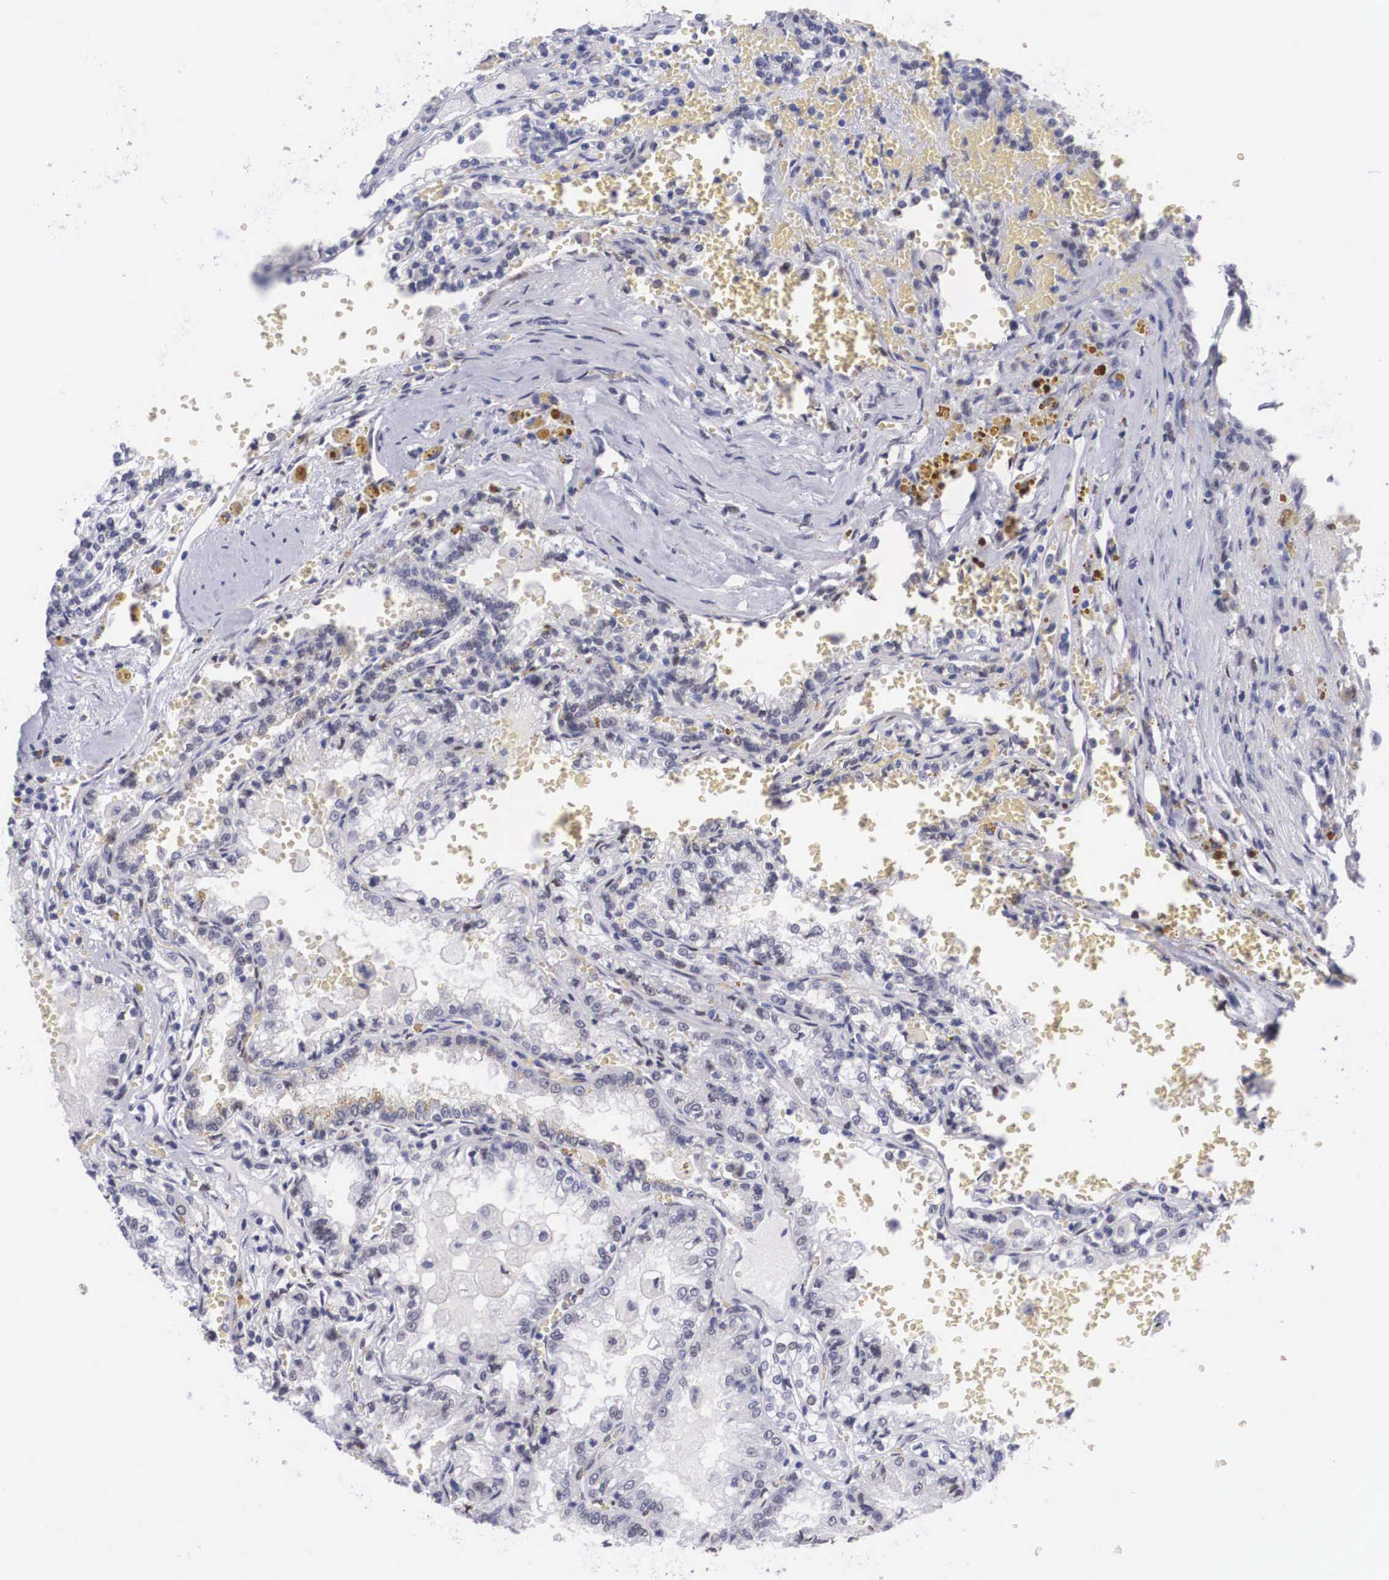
{"staining": {"intensity": "negative", "quantity": "none", "location": "none"}, "tissue": "renal cancer", "cell_type": "Tumor cells", "image_type": "cancer", "snomed": [{"axis": "morphology", "description": "Adenocarcinoma, NOS"}, {"axis": "topography", "description": "Kidney"}], "caption": "Immunohistochemistry (IHC) histopathology image of human adenocarcinoma (renal) stained for a protein (brown), which exhibits no positivity in tumor cells.", "gene": "KHDRBS3", "patient": {"sex": "female", "age": 56}}